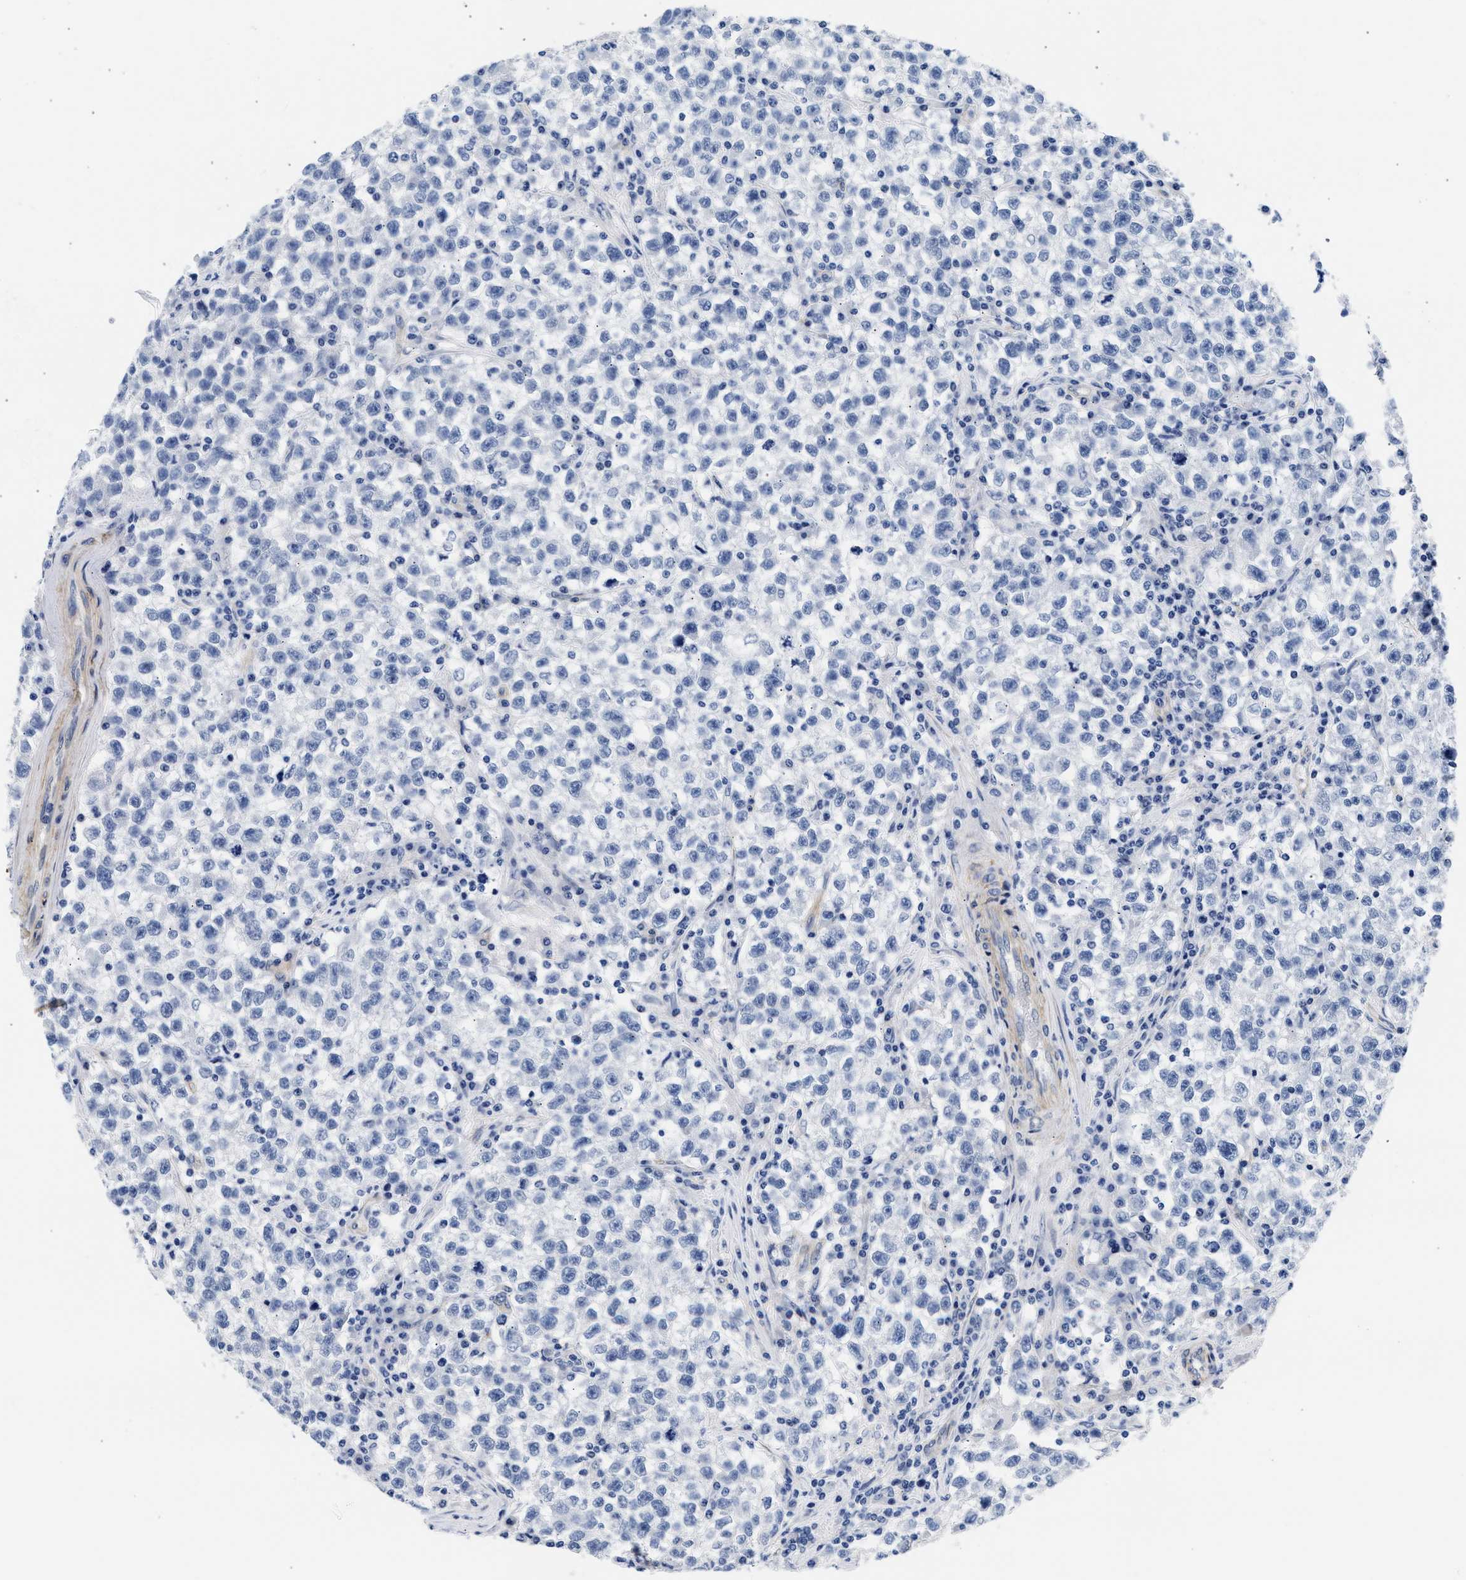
{"staining": {"intensity": "negative", "quantity": "none", "location": "none"}, "tissue": "testis cancer", "cell_type": "Tumor cells", "image_type": "cancer", "snomed": [{"axis": "morphology", "description": "Seminoma, NOS"}, {"axis": "topography", "description": "Testis"}], "caption": "Testis cancer (seminoma) stained for a protein using immunohistochemistry (IHC) shows no positivity tumor cells.", "gene": "TRIM29", "patient": {"sex": "male", "age": 22}}